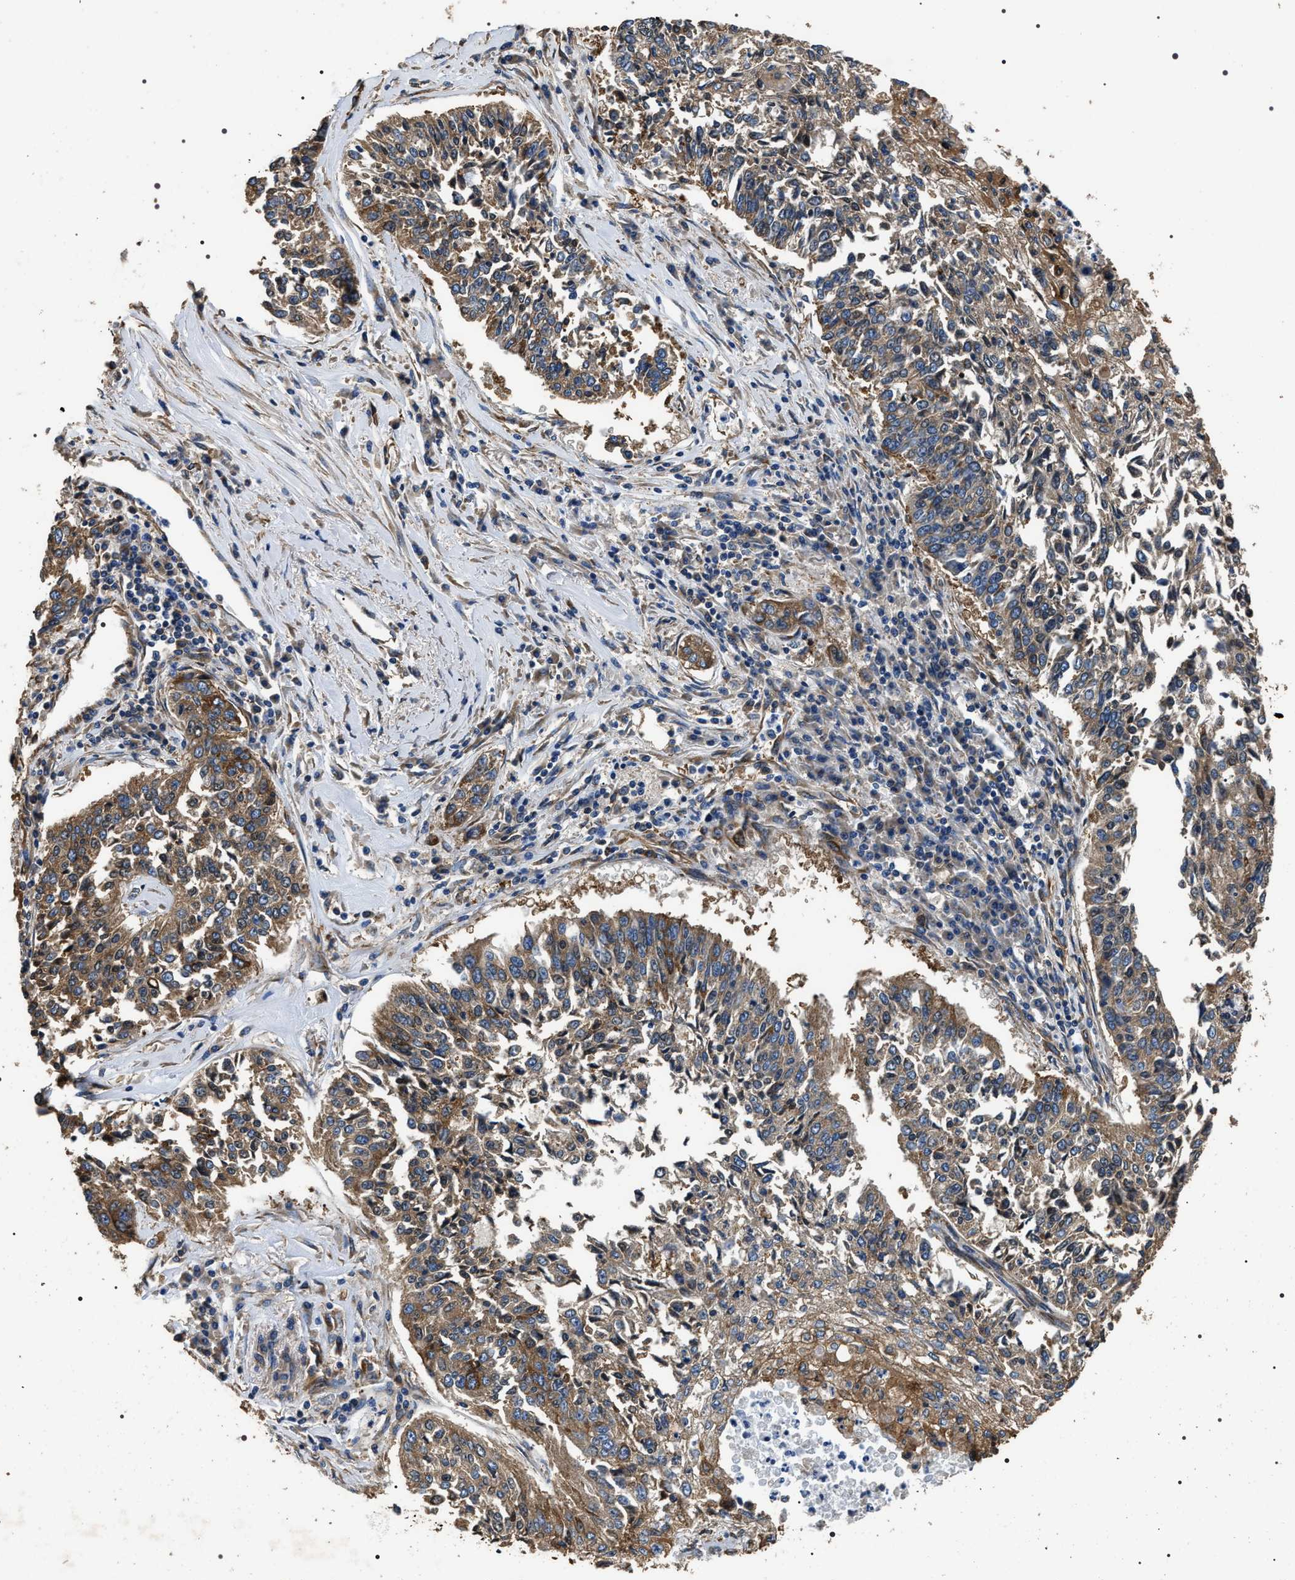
{"staining": {"intensity": "moderate", "quantity": ">75%", "location": "cytoplasmic/membranous"}, "tissue": "lung cancer", "cell_type": "Tumor cells", "image_type": "cancer", "snomed": [{"axis": "morphology", "description": "Normal tissue, NOS"}, {"axis": "morphology", "description": "Squamous cell carcinoma, NOS"}, {"axis": "topography", "description": "Cartilage tissue"}, {"axis": "topography", "description": "Bronchus"}, {"axis": "topography", "description": "Lung"}], "caption": "Lung cancer (squamous cell carcinoma) tissue displays moderate cytoplasmic/membranous staining in approximately >75% of tumor cells", "gene": "KTN1", "patient": {"sex": "female", "age": 49}}